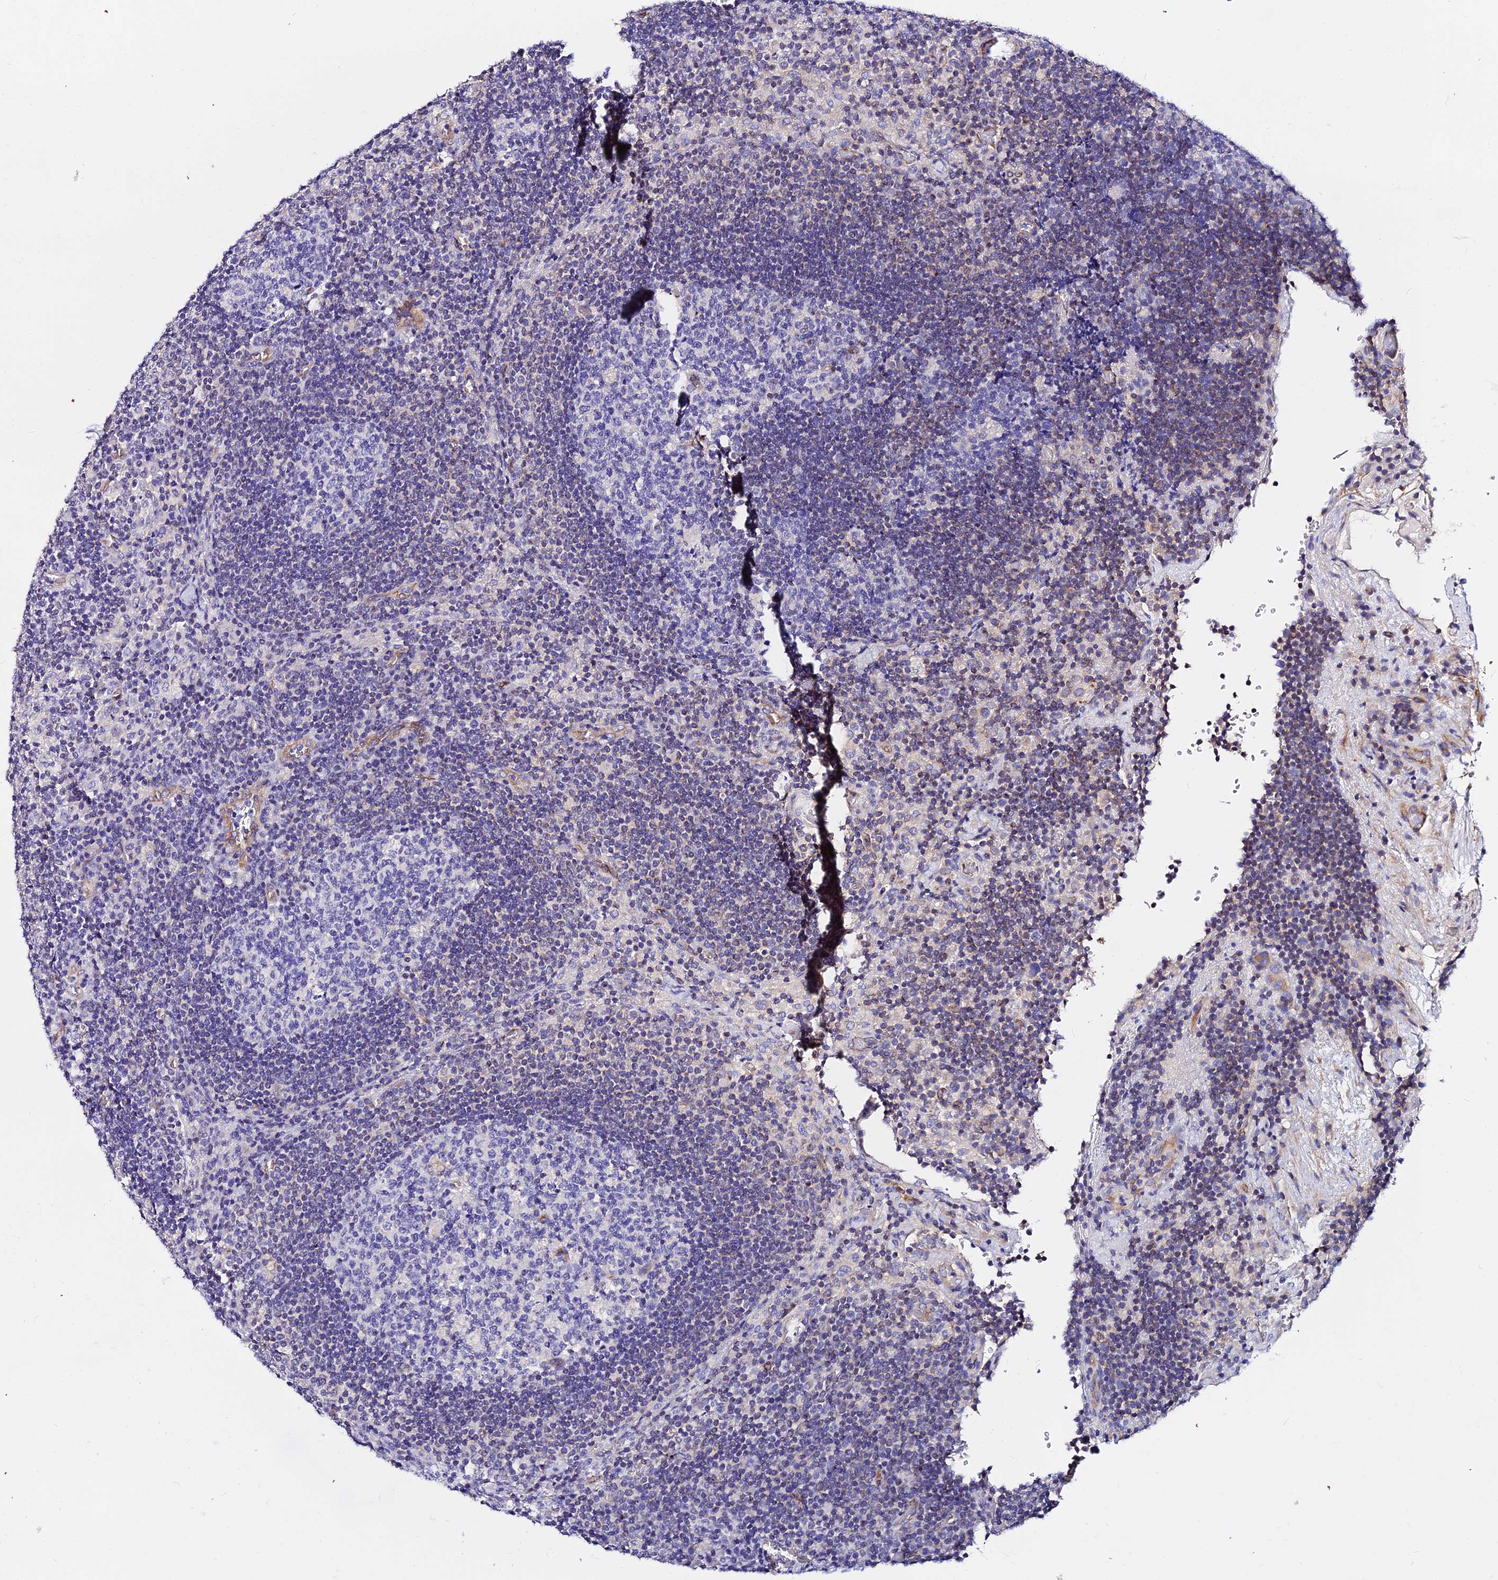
{"staining": {"intensity": "negative", "quantity": "none", "location": "none"}, "tissue": "lymph node", "cell_type": "Germinal center cells", "image_type": "normal", "snomed": [{"axis": "morphology", "description": "Normal tissue, NOS"}, {"axis": "topography", "description": "Lymph node"}], "caption": "Germinal center cells show no significant protein staining in unremarkable lymph node. The staining was performed using DAB to visualize the protein expression in brown, while the nuclei were stained in blue with hematoxylin (Magnification: 20x).", "gene": "DAW1", "patient": {"sex": "male", "age": 58}}